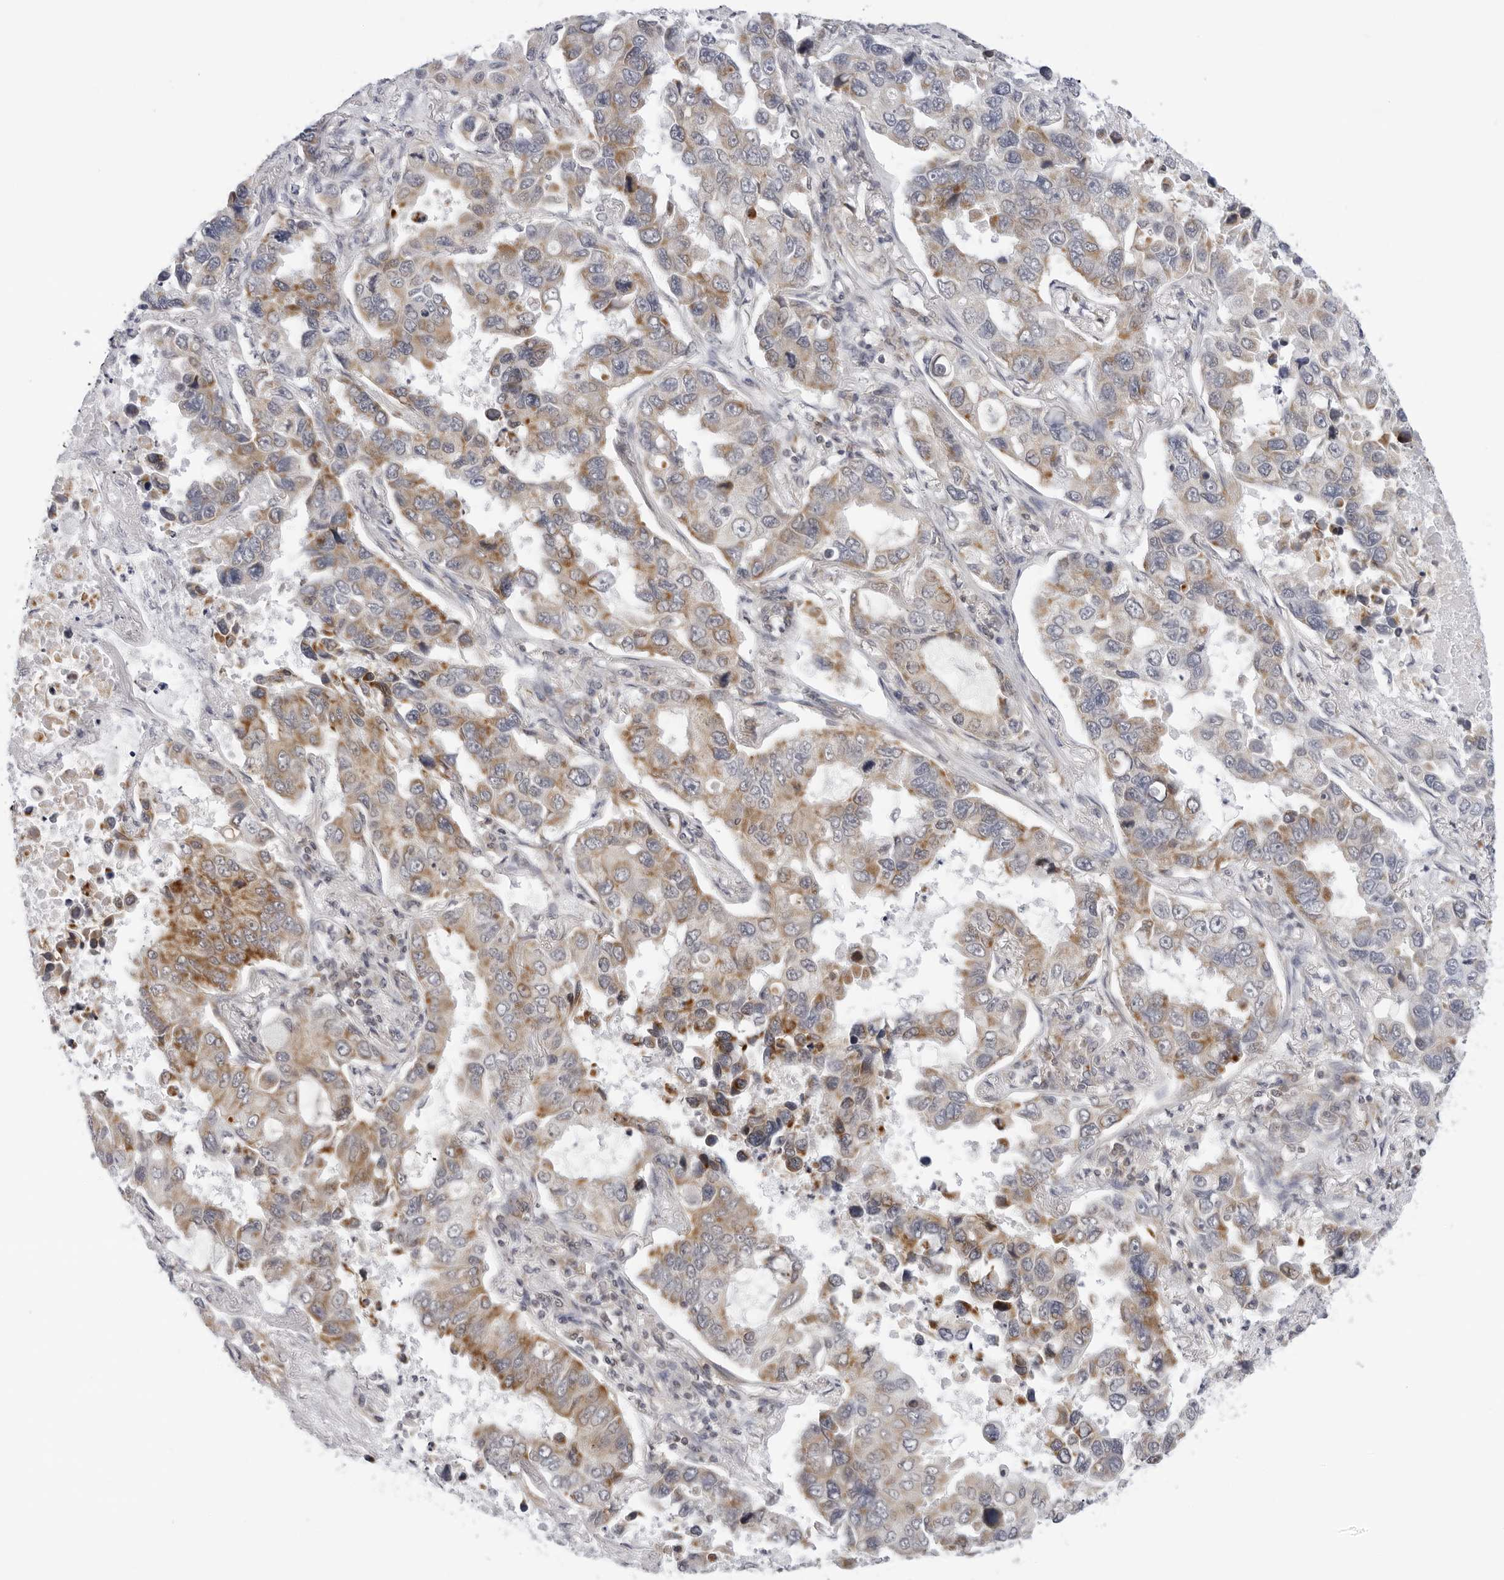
{"staining": {"intensity": "moderate", "quantity": ">75%", "location": "cytoplasmic/membranous"}, "tissue": "lung cancer", "cell_type": "Tumor cells", "image_type": "cancer", "snomed": [{"axis": "morphology", "description": "Adenocarcinoma, NOS"}, {"axis": "topography", "description": "Lung"}], "caption": "Brown immunohistochemical staining in human lung cancer (adenocarcinoma) reveals moderate cytoplasmic/membranous staining in approximately >75% of tumor cells. (Brightfield microscopy of DAB IHC at high magnification).", "gene": "CIART", "patient": {"sex": "male", "age": 64}}